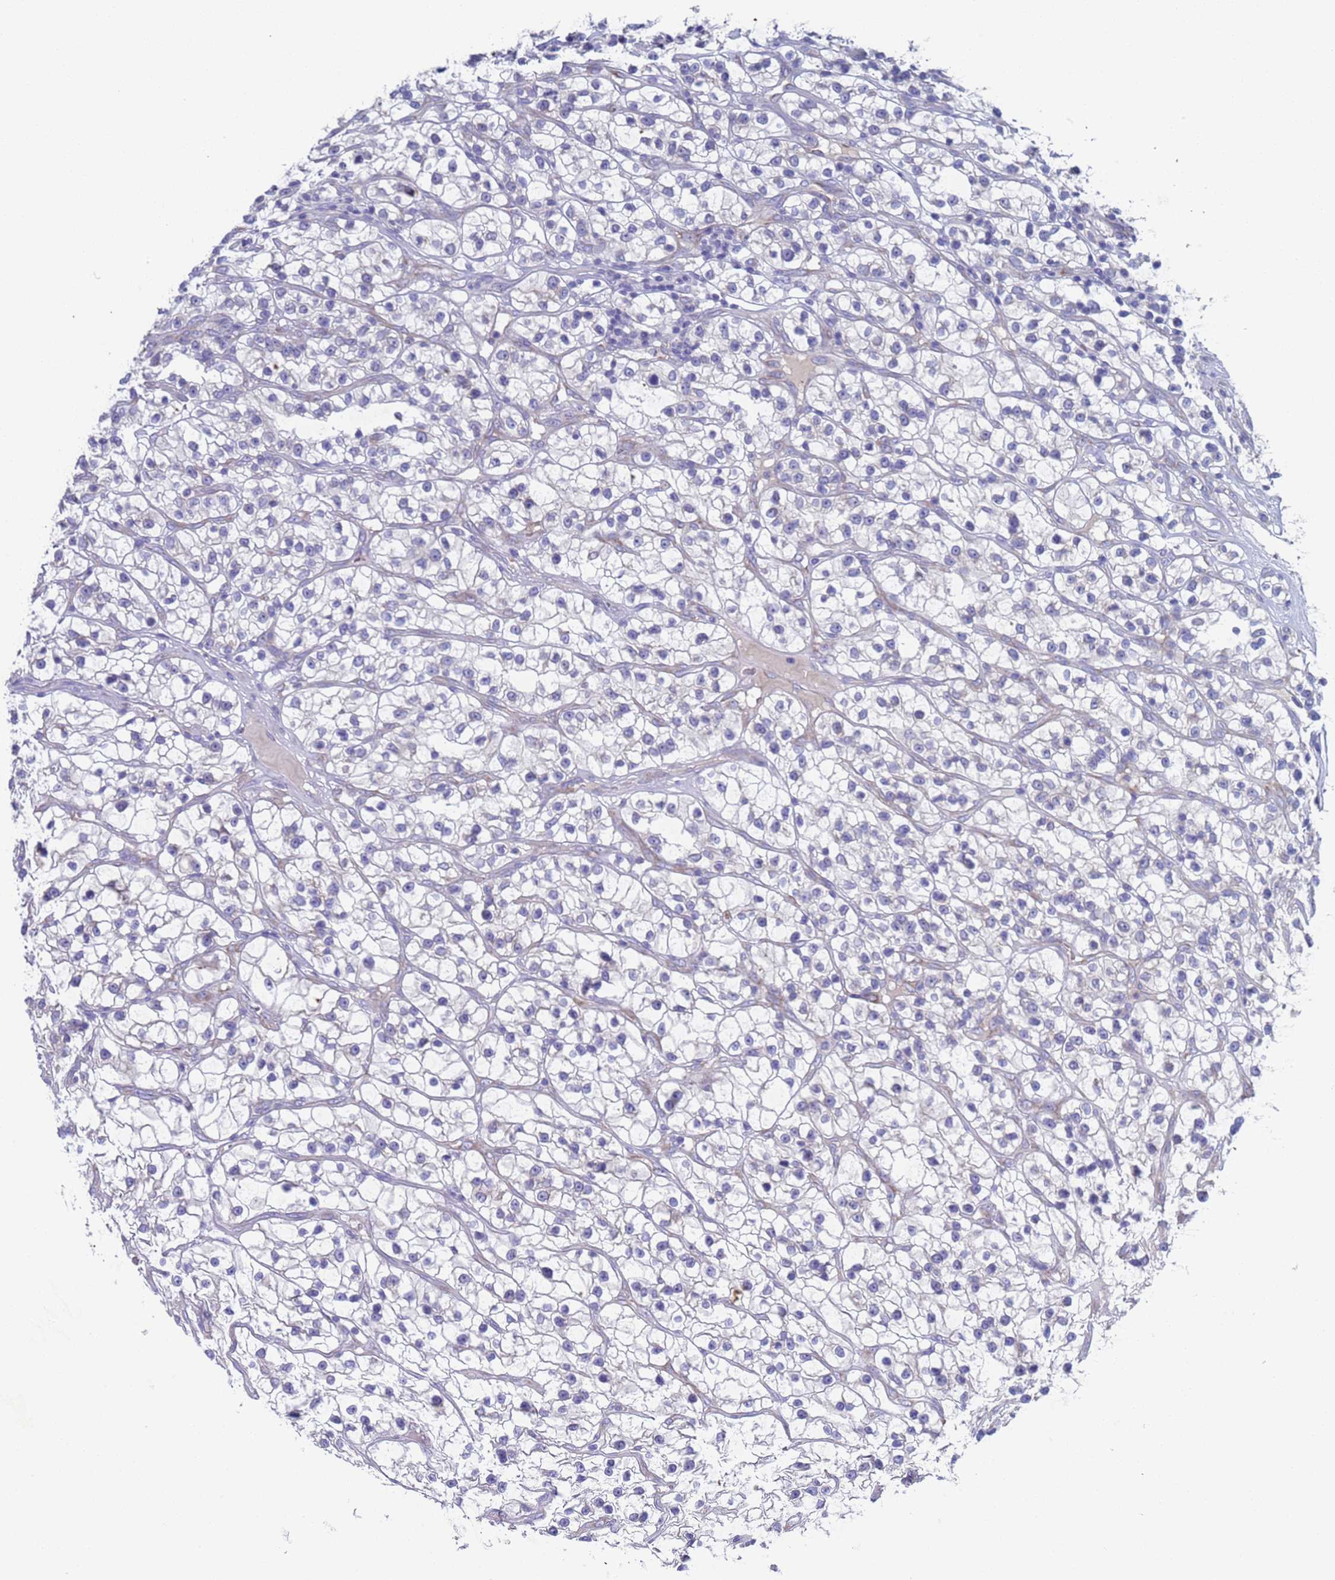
{"staining": {"intensity": "negative", "quantity": "none", "location": "none"}, "tissue": "renal cancer", "cell_type": "Tumor cells", "image_type": "cancer", "snomed": [{"axis": "morphology", "description": "Adenocarcinoma, NOS"}, {"axis": "topography", "description": "Kidney"}], "caption": "High power microscopy photomicrograph of an immunohistochemistry (IHC) image of adenocarcinoma (renal), revealing no significant staining in tumor cells.", "gene": "PET117", "patient": {"sex": "female", "age": 57}}